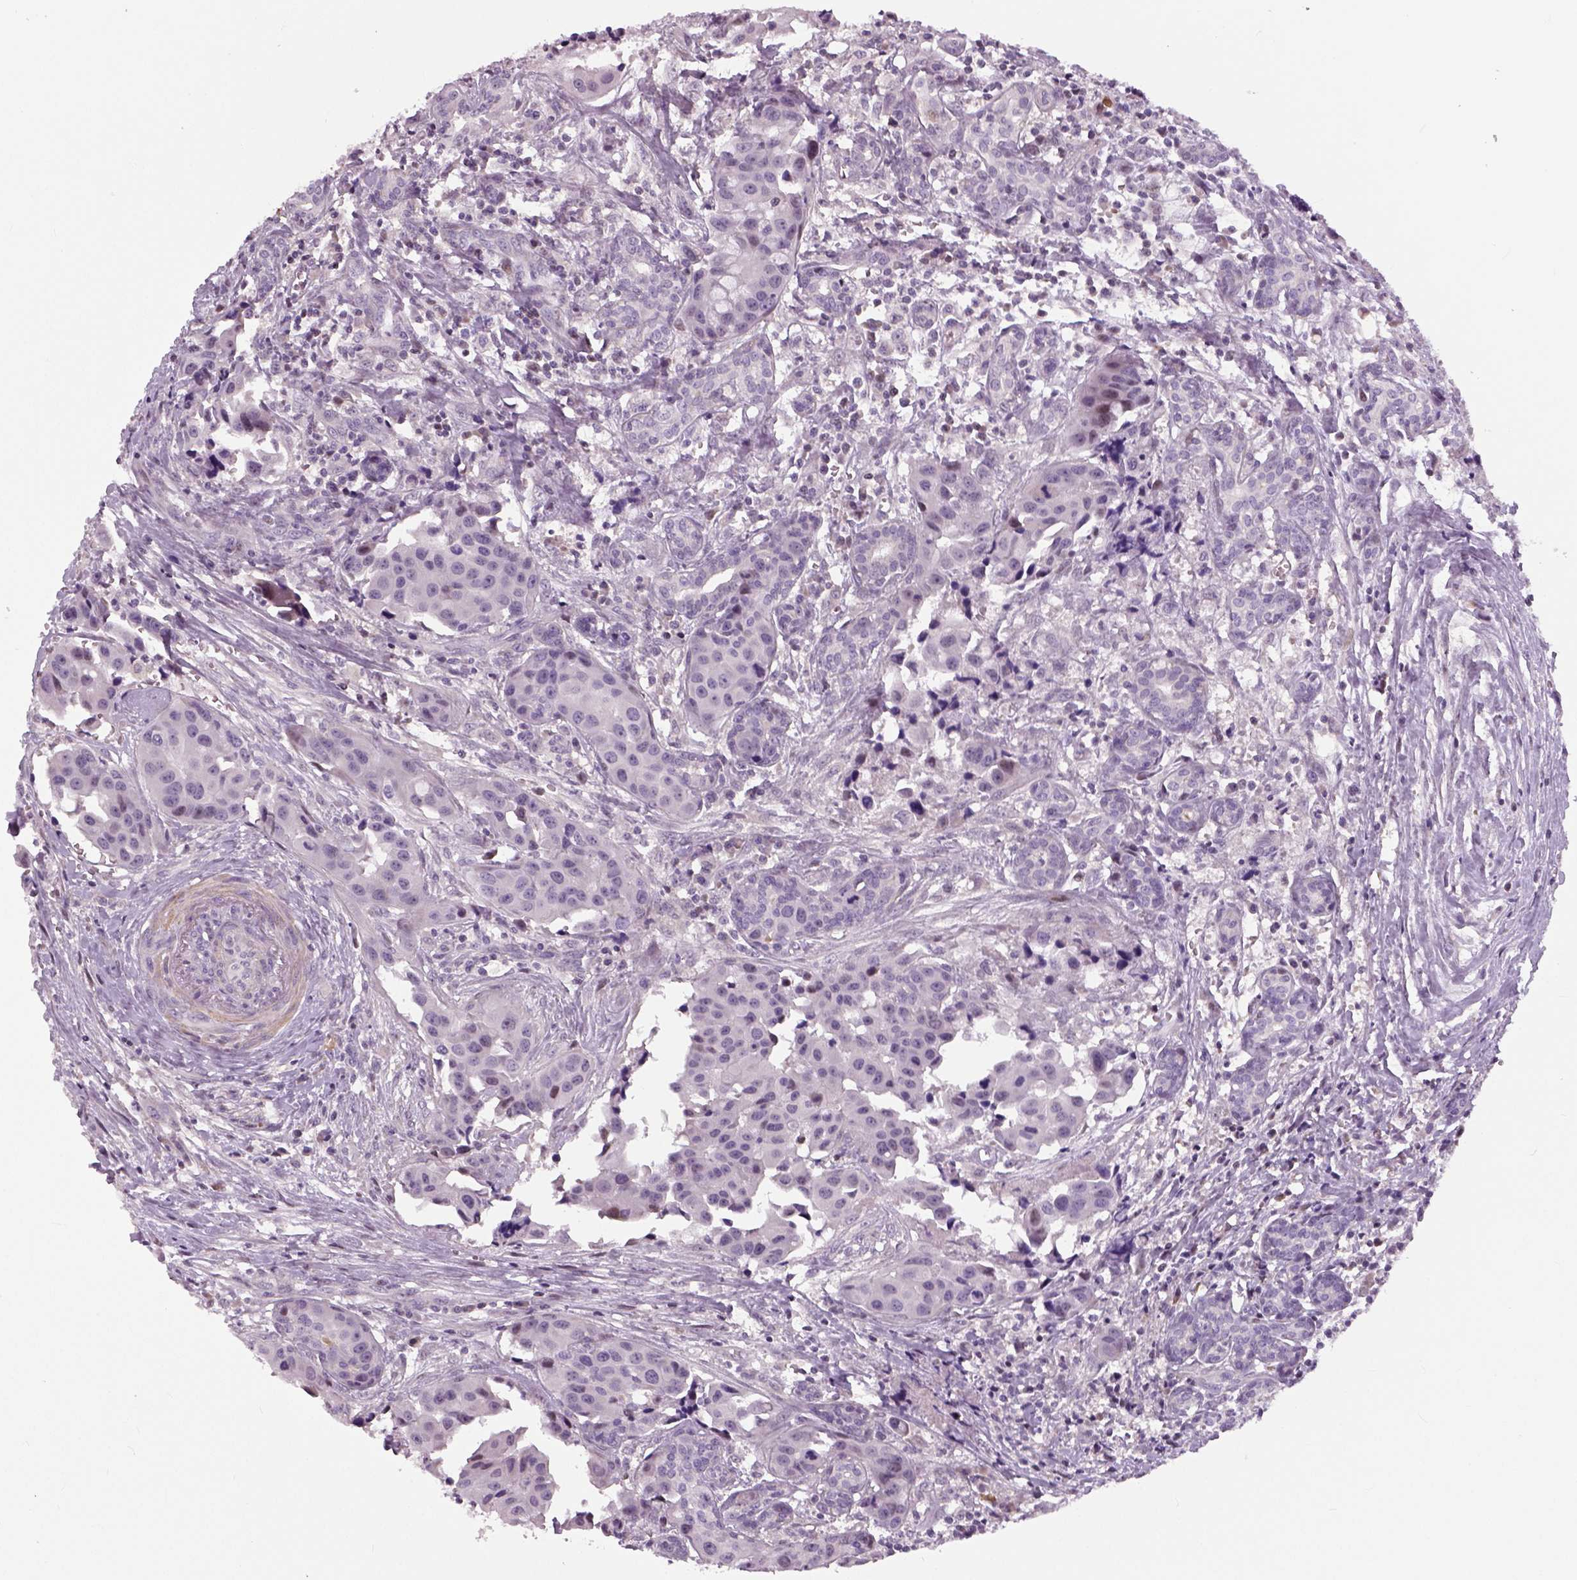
{"staining": {"intensity": "negative", "quantity": "none", "location": "none"}, "tissue": "head and neck cancer", "cell_type": "Tumor cells", "image_type": "cancer", "snomed": [{"axis": "morphology", "description": "Adenocarcinoma, NOS"}, {"axis": "topography", "description": "Head-Neck"}], "caption": "The micrograph displays no significant expression in tumor cells of head and neck cancer (adenocarcinoma).", "gene": "NECAB1", "patient": {"sex": "male", "age": 76}}